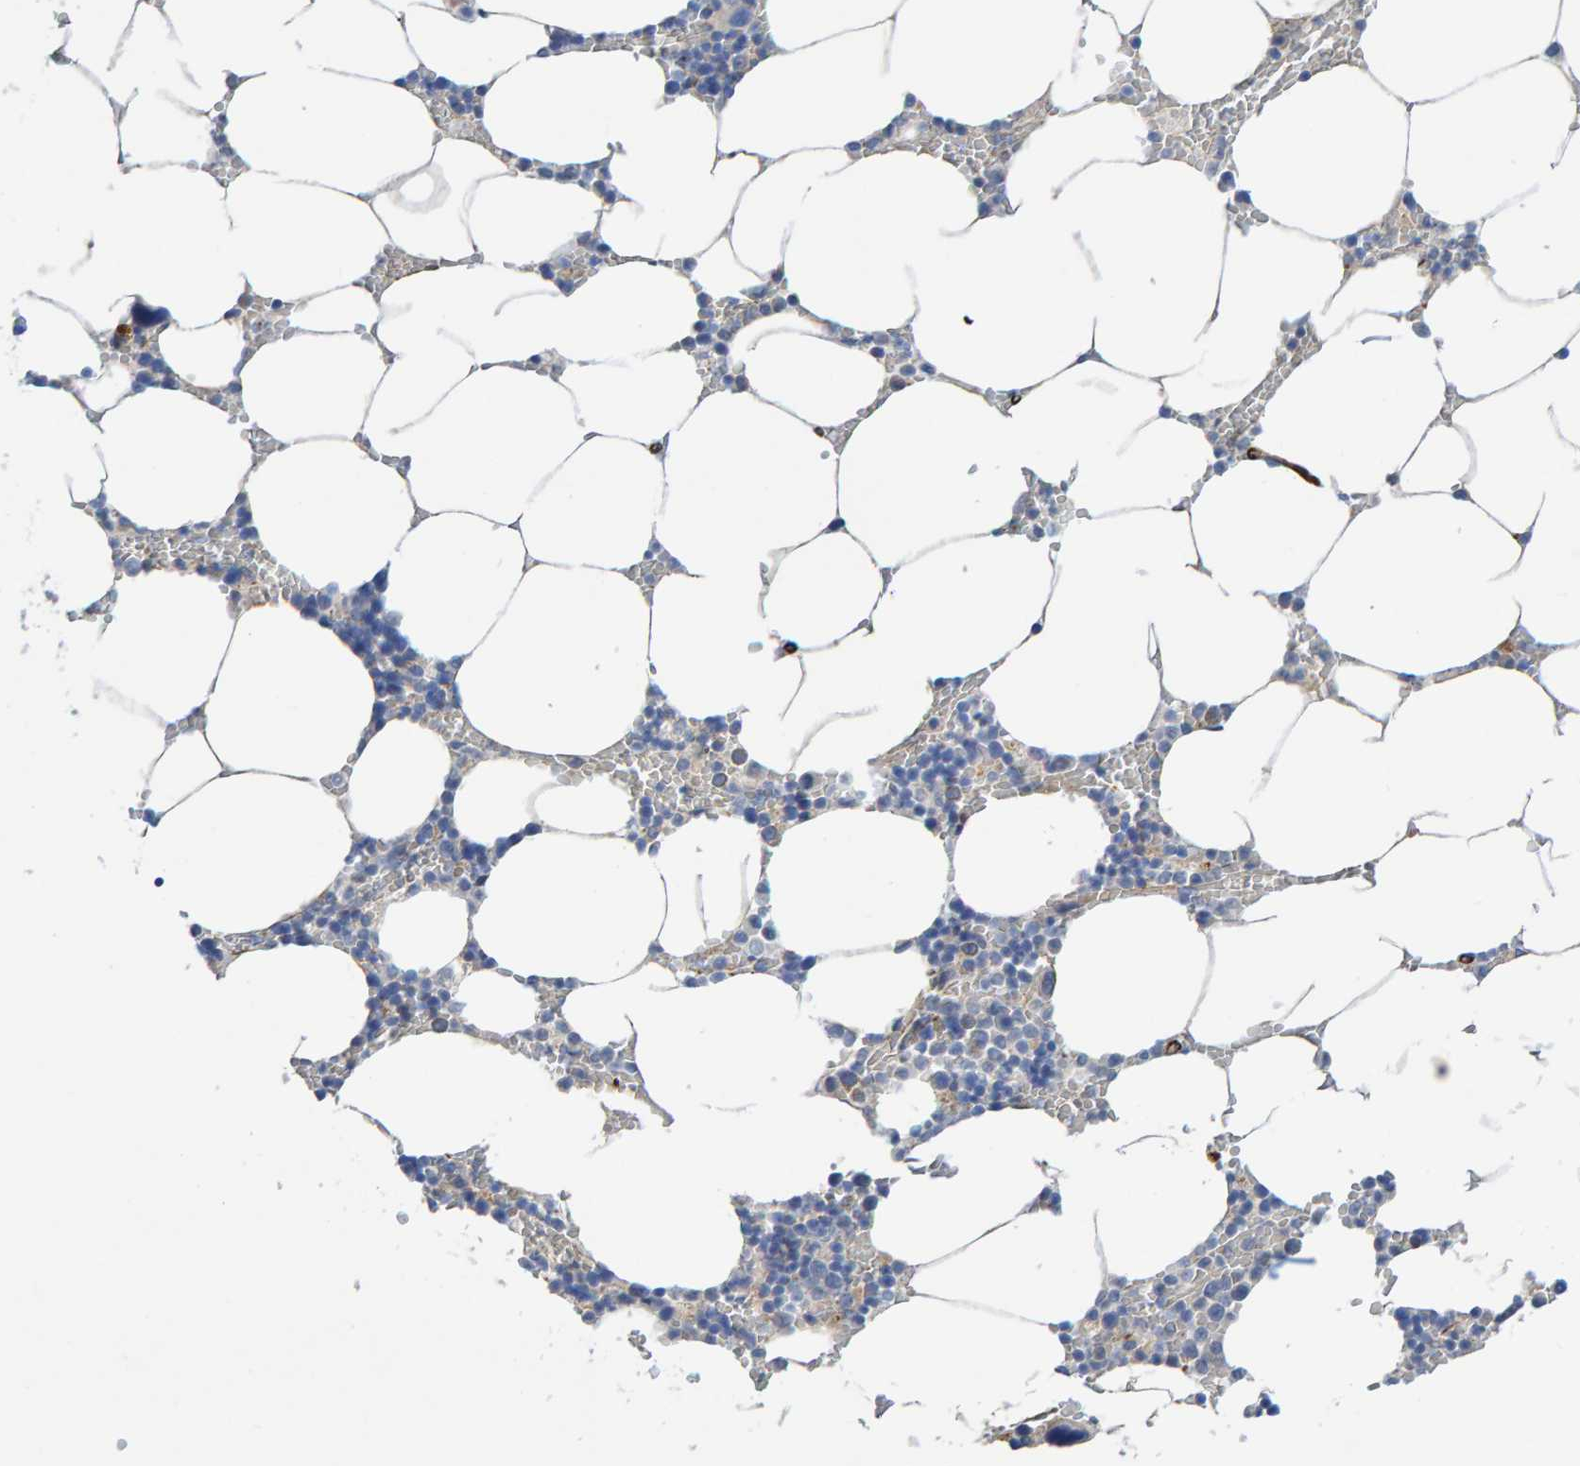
{"staining": {"intensity": "negative", "quantity": "none", "location": "none"}, "tissue": "bone marrow", "cell_type": "Hematopoietic cells", "image_type": "normal", "snomed": [{"axis": "morphology", "description": "Normal tissue, NOS"}, {"axis": "topography", "description": "Bone marrow"}], "caption": "DAB (3,3'-diaminobenzidine) immunohistochemical staining of unremarkable human bone marrow shows no significant expression in hematopoietic cells. The staining was performed using DAB to visualize the protein expression in brown, while the nuclei were stained in blue with hematoxylin (Magnification: 20x).", "gene": "POLG2", "patient": {"sex": "male", "age": 70}}